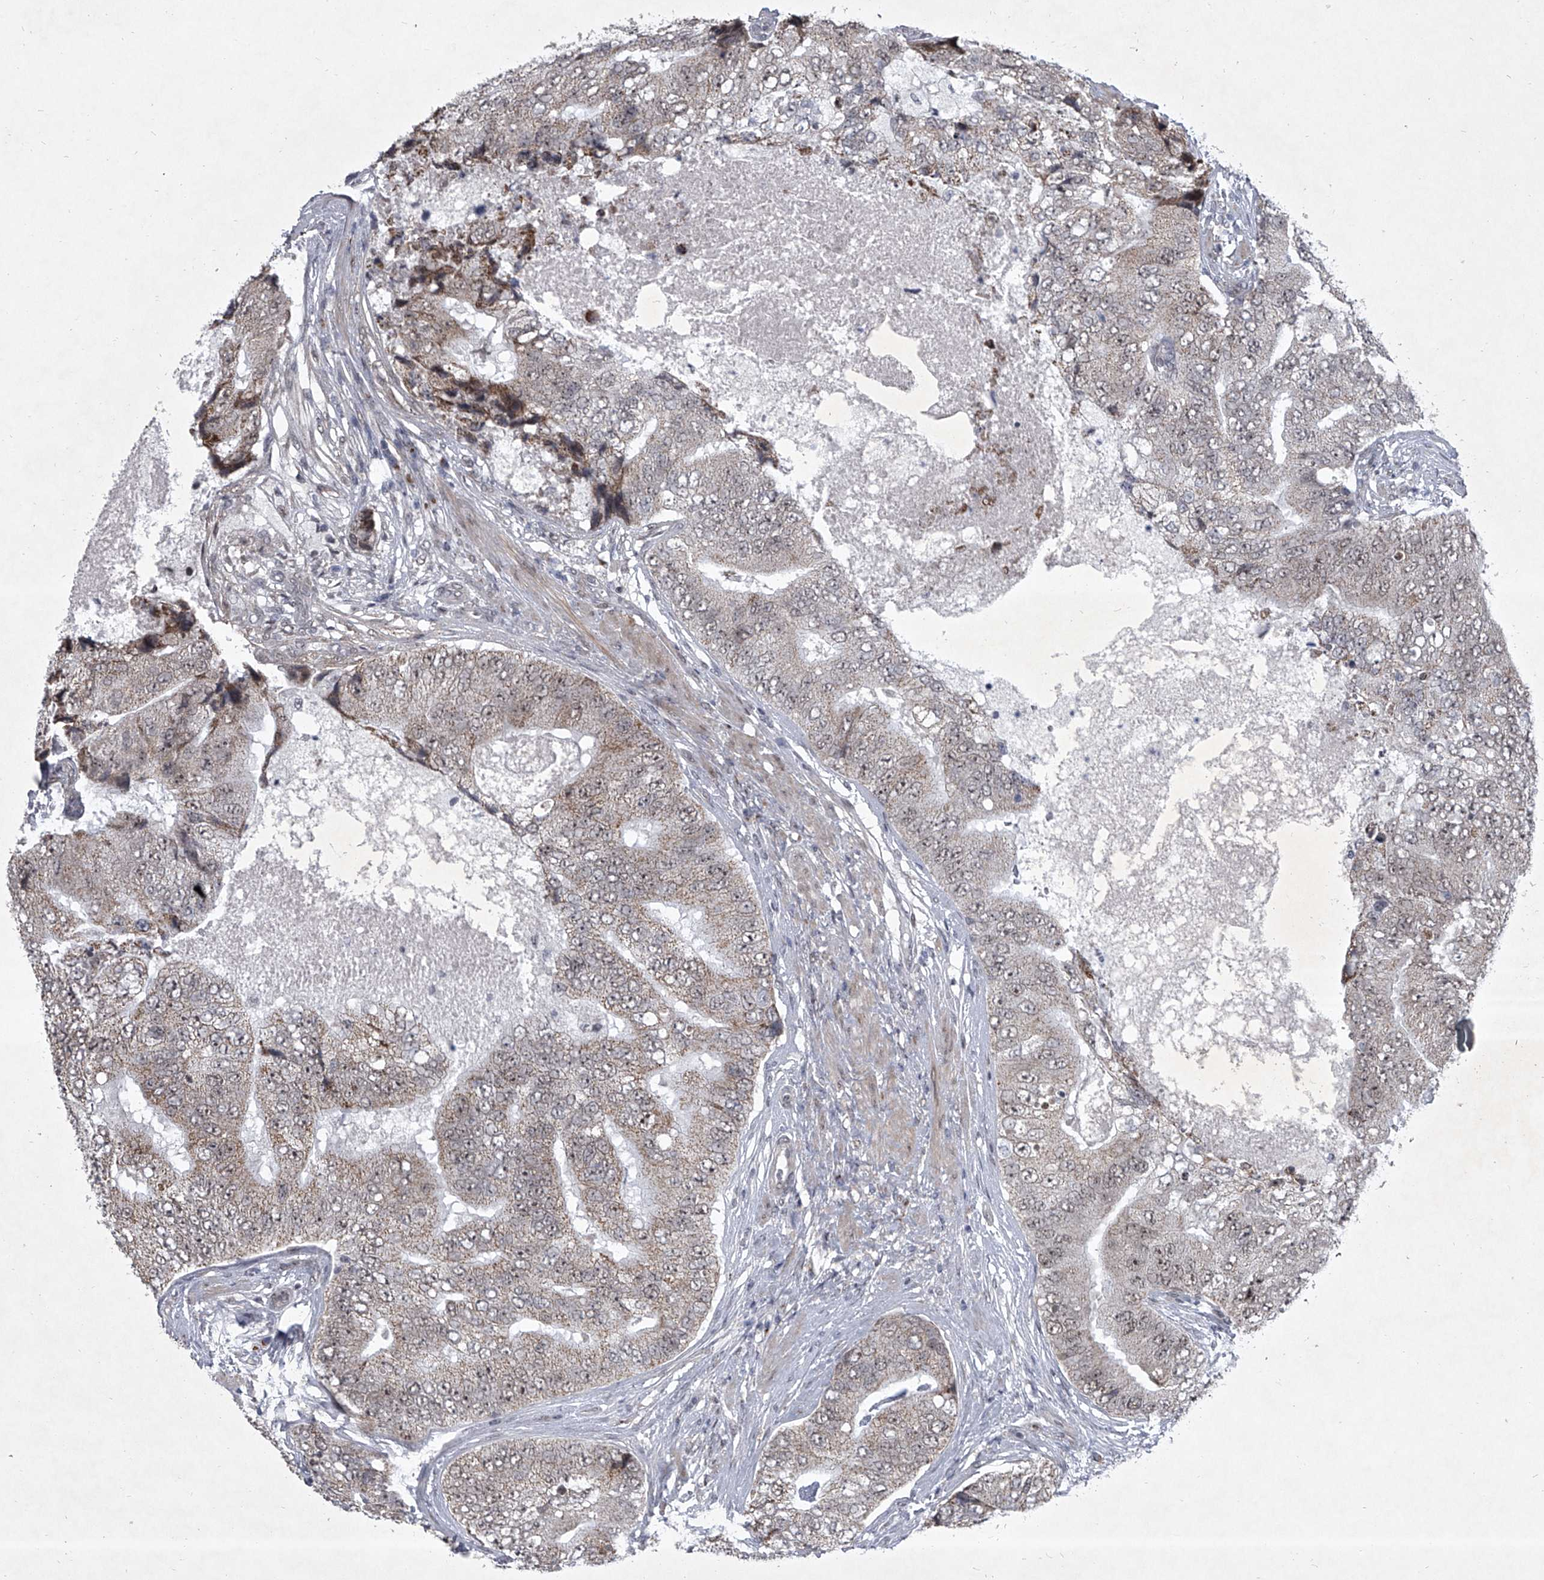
{"staining": {"intensity": "moderate", "quantity": "25%-75%", "location": "cytoplasmic/membranous"}, "tissue": "prostate cancer", "cell_type": "Tumor cells", "image_type": "cancer", "snomed": [{"axis": "morphology", "description": "Adenocarcinoma, High grade"}, {"axis": "topography", "description": "Prostate"}], "caption": "This image exhibits prostate cancer stained with immunohistochemistry to label a protein in brown. The cytoplasmic/membranous of tumor cells show moderate positivity for the protein. Nuclei are counter-stained blue.", "gene": "MLLT1", "patient": {"sex": "male", "age": 70}}